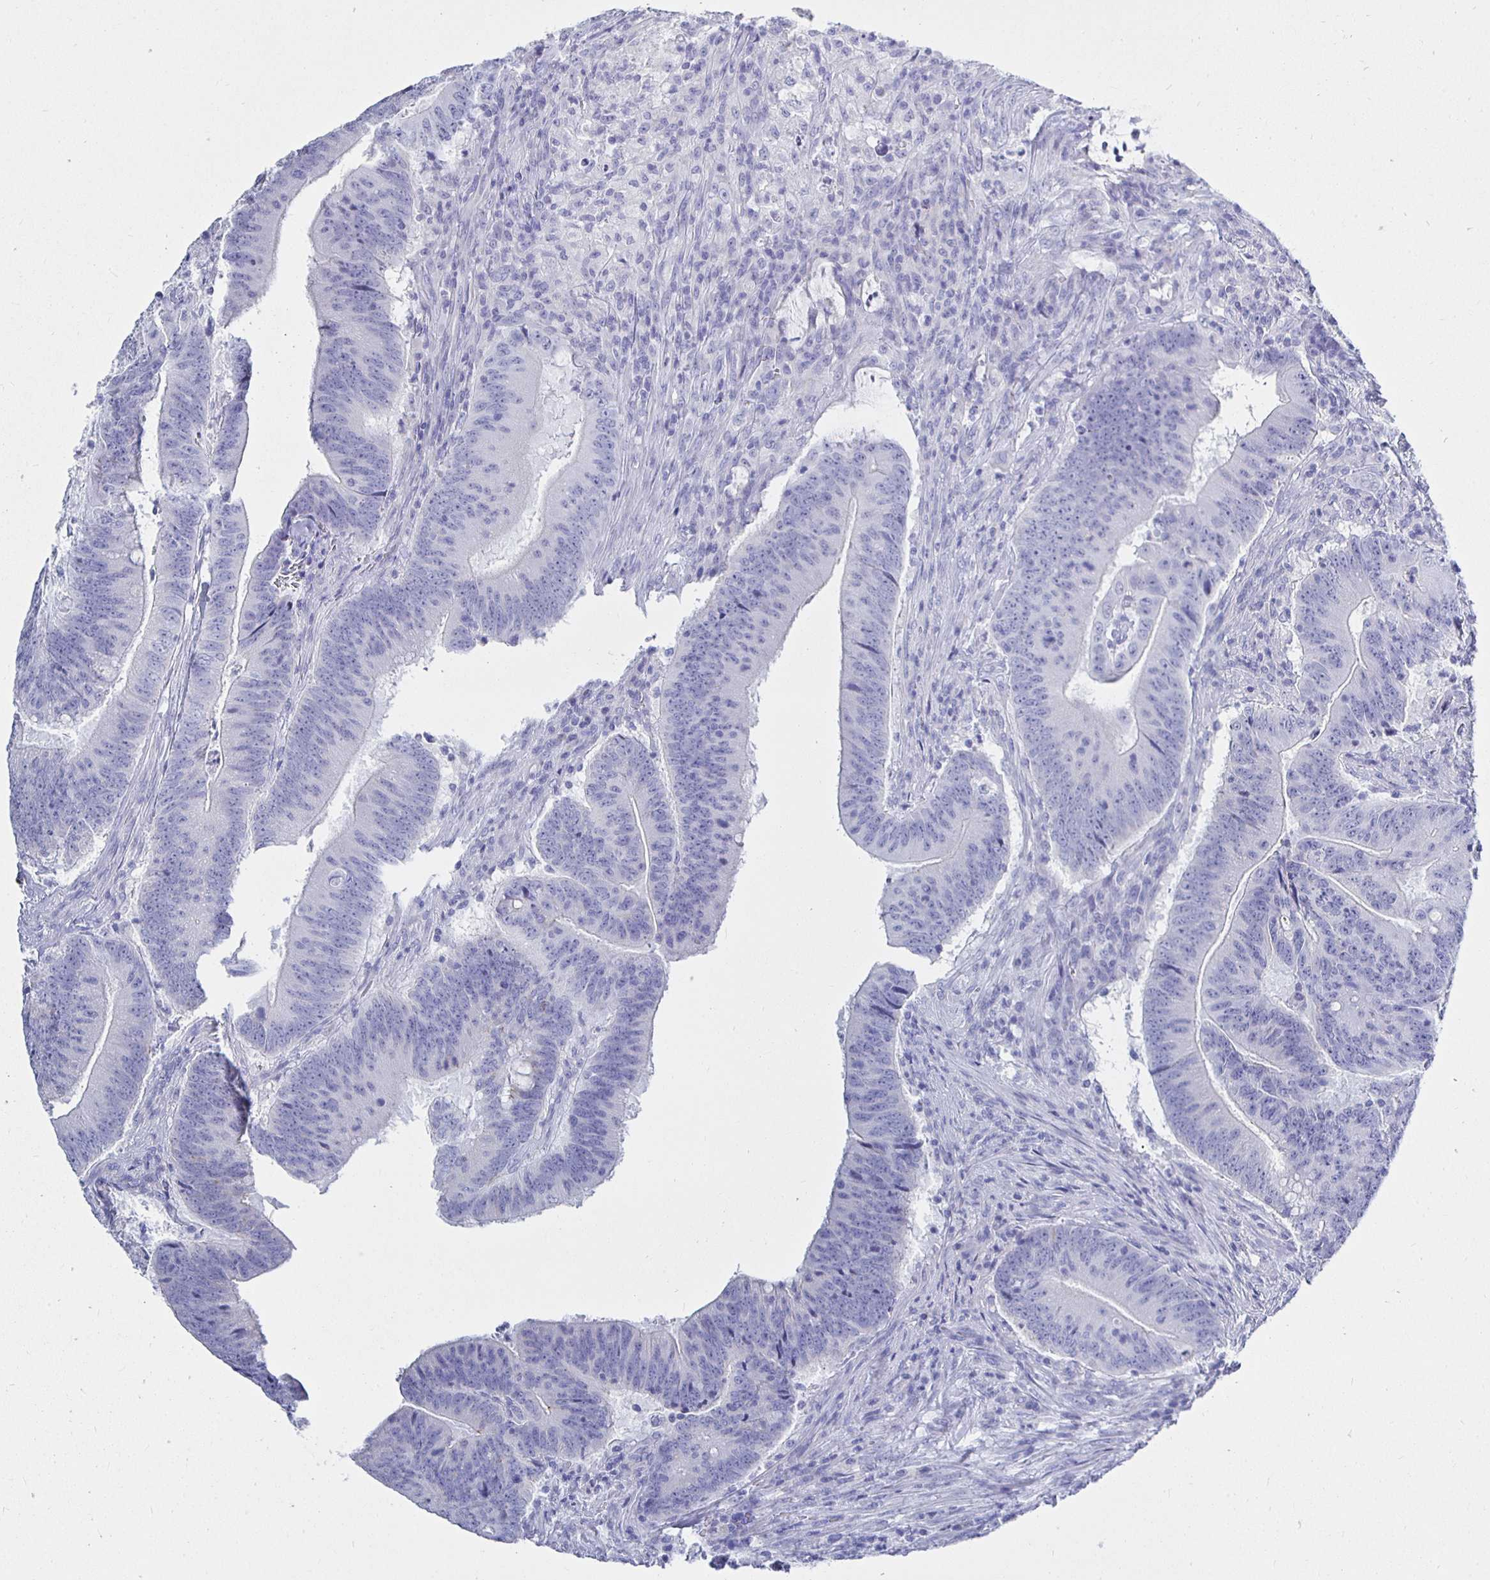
{"staining": {"intensity": "negative", "quantity": "none", "location": "none"}, "tissue": "colorectal cancer", "cell_type": "Tumor cells", "image_type": "cancer", "snomed": [{"axis": "morphology", "description": "Adenocarcinoma, NOS"}, {"axis": "topography", "description": "Colon"}], "caption": "A high-resolution photomicrograph shows IHC staining of colorectal cancer, which demonstrates no significant expression in tumor cells.", "gene": "UMOD", "patient": {"sex": "female", "age": 87}}